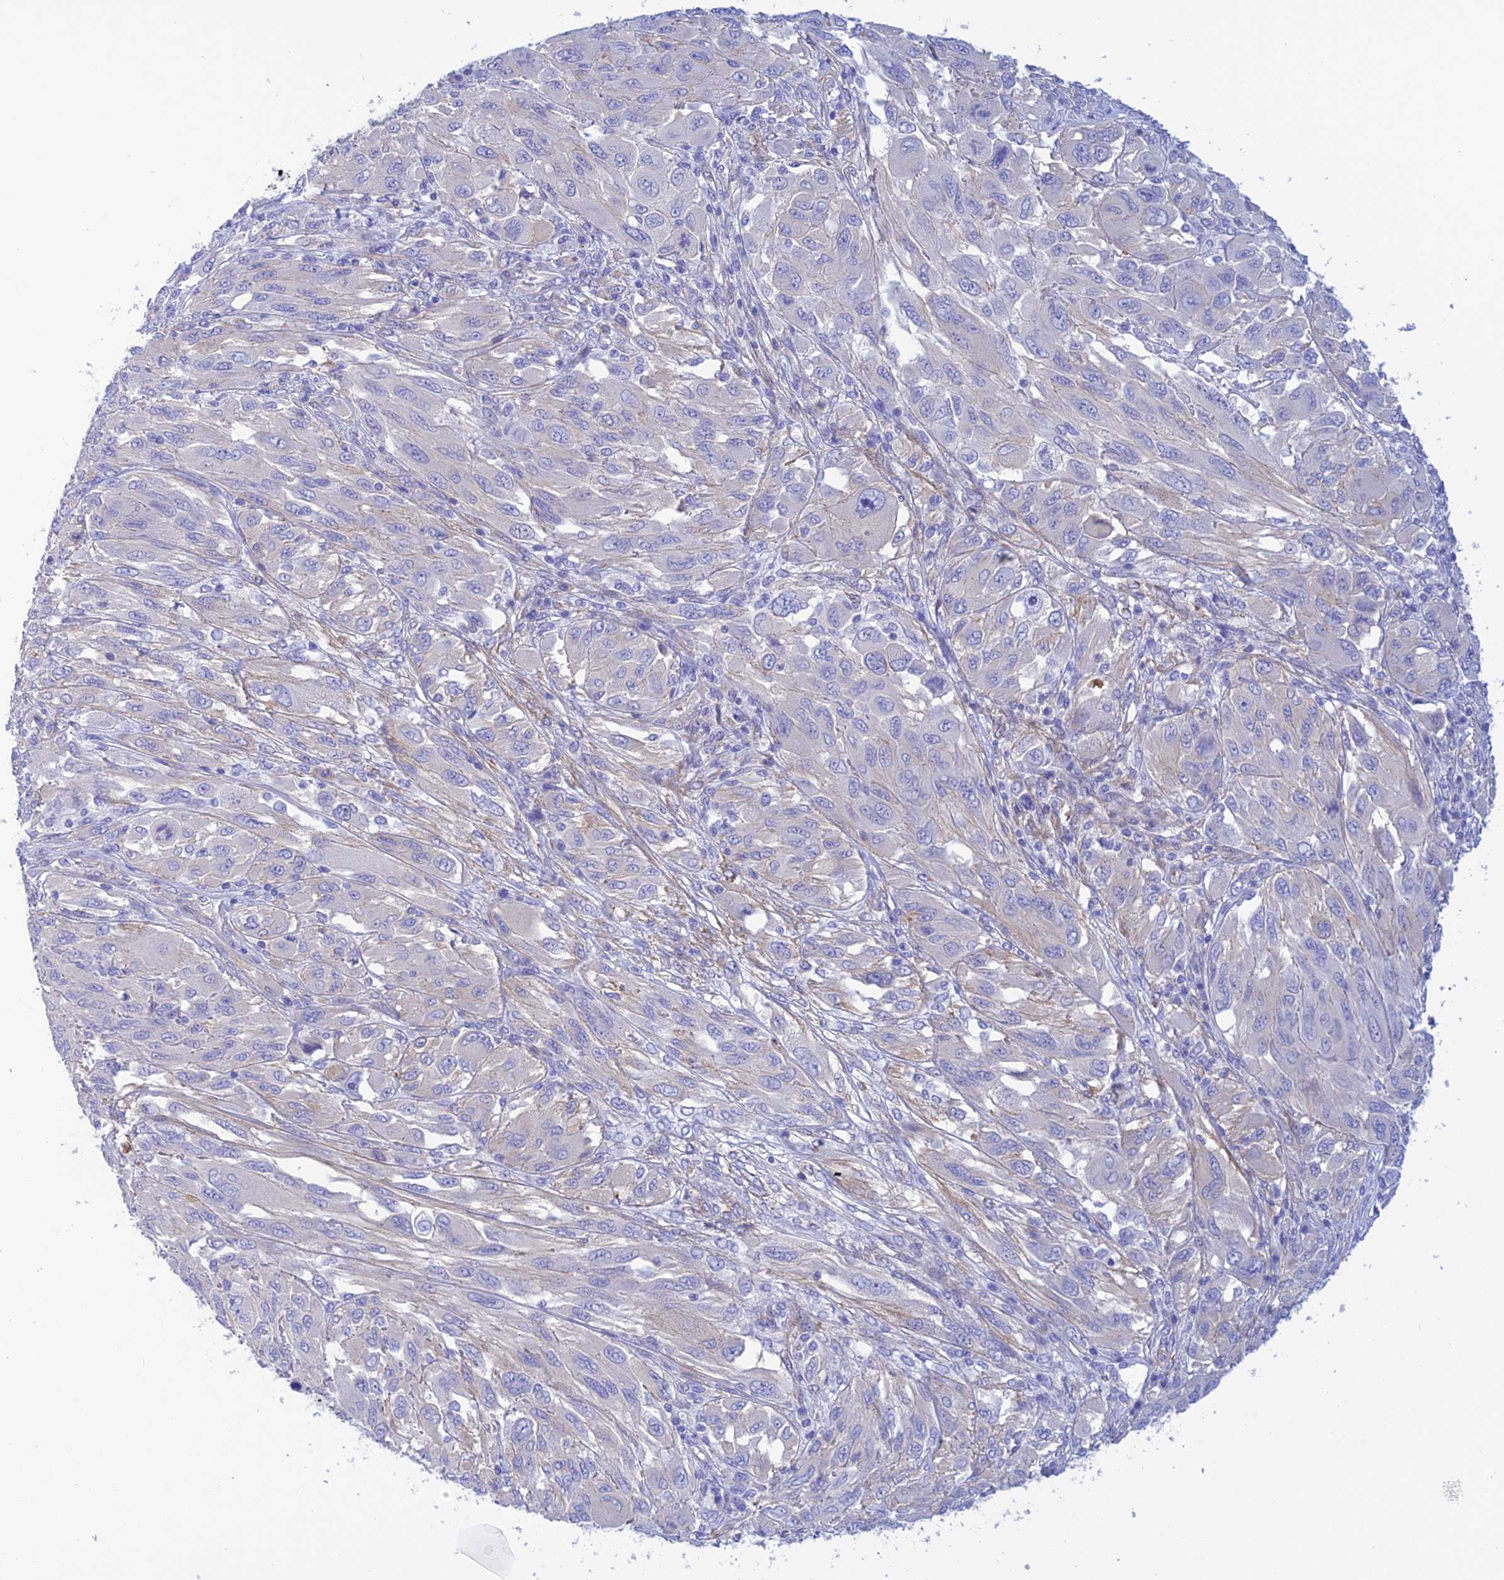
{"staining": {"intensity": "negative", "quantity": "none", "location": "none"}, "tissue": "melanoma", "cell_type": "Tumor cells", "image_type": "cancer", "snomed": [{"axis": "morphology", "description": "Malignant melanoma, NOS"}, {"axis": "topography", "description": "Skin"}], "caption": "A micrograph of human melanoma is negative for staining in tumor cells. (DAB (3,3'-diaminobenzidine) immunohistochemistry (IHC), high magnification).", "gene": "ZDHHC16", "patient": {"sex": "female", "age": 91}}